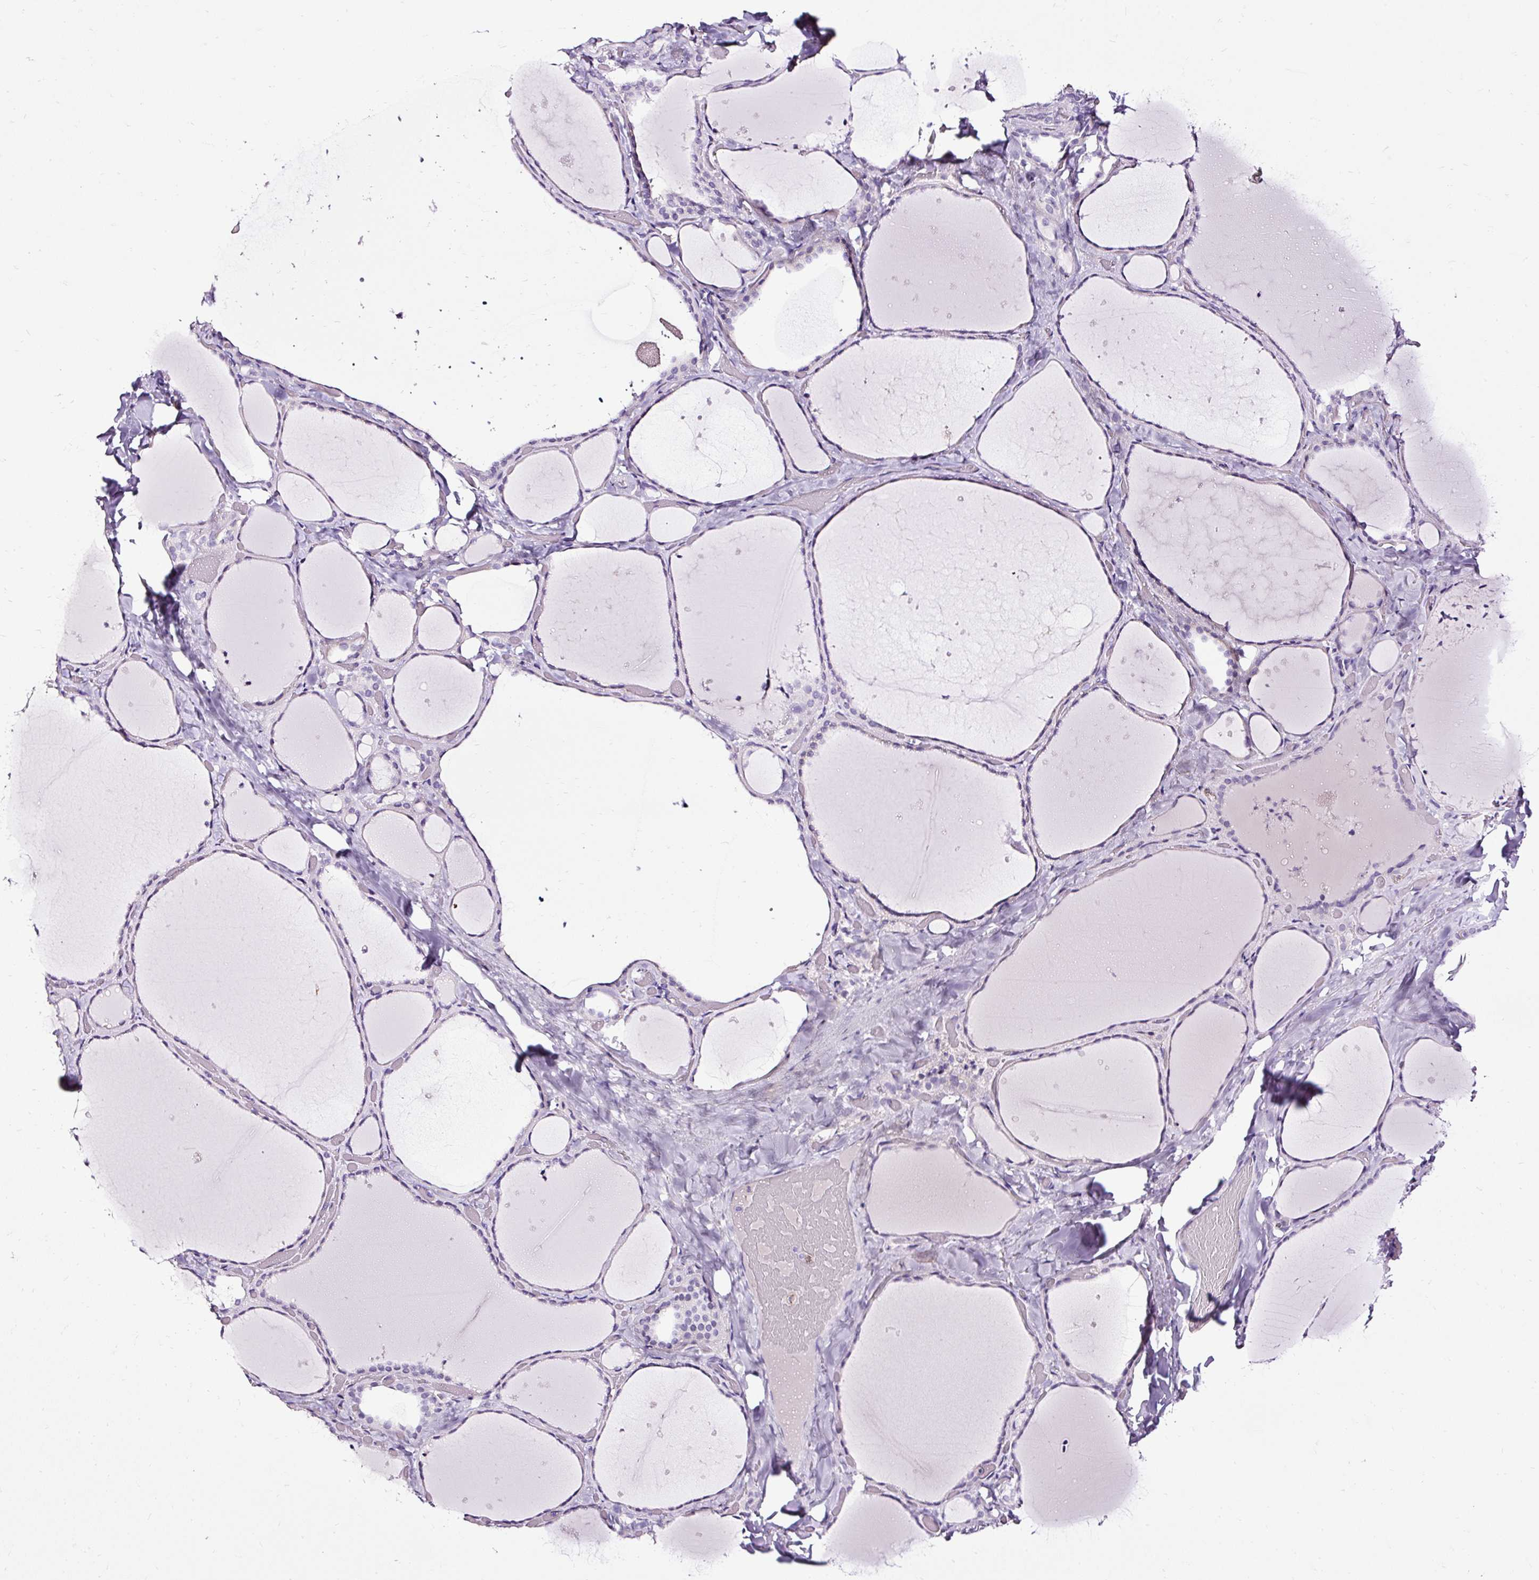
{"staining": {"intensity": "negative", "quantity": "none", "location": "none"}, "tissue": "thyroid gland", "cell_type": "Glandular cells", "image_type": "normal", "snomed": [{"axis": "morphology", "description": "Normal tissue, NOS"}, {"axis": "topography", "description": "Thyroid gland"}], "caption": "Immunohistochemistry (IHC) of benign thyroid gland exhibits no expression in glandular cells. Brightfield microscopy of IHC stained with DAB (3,3'-diaminobenzidine) (brown) and hematoxylin (blue), captured at high magnification.", "gene": "SLC7A8", "patient": {"sex": "female", "age": 36}}